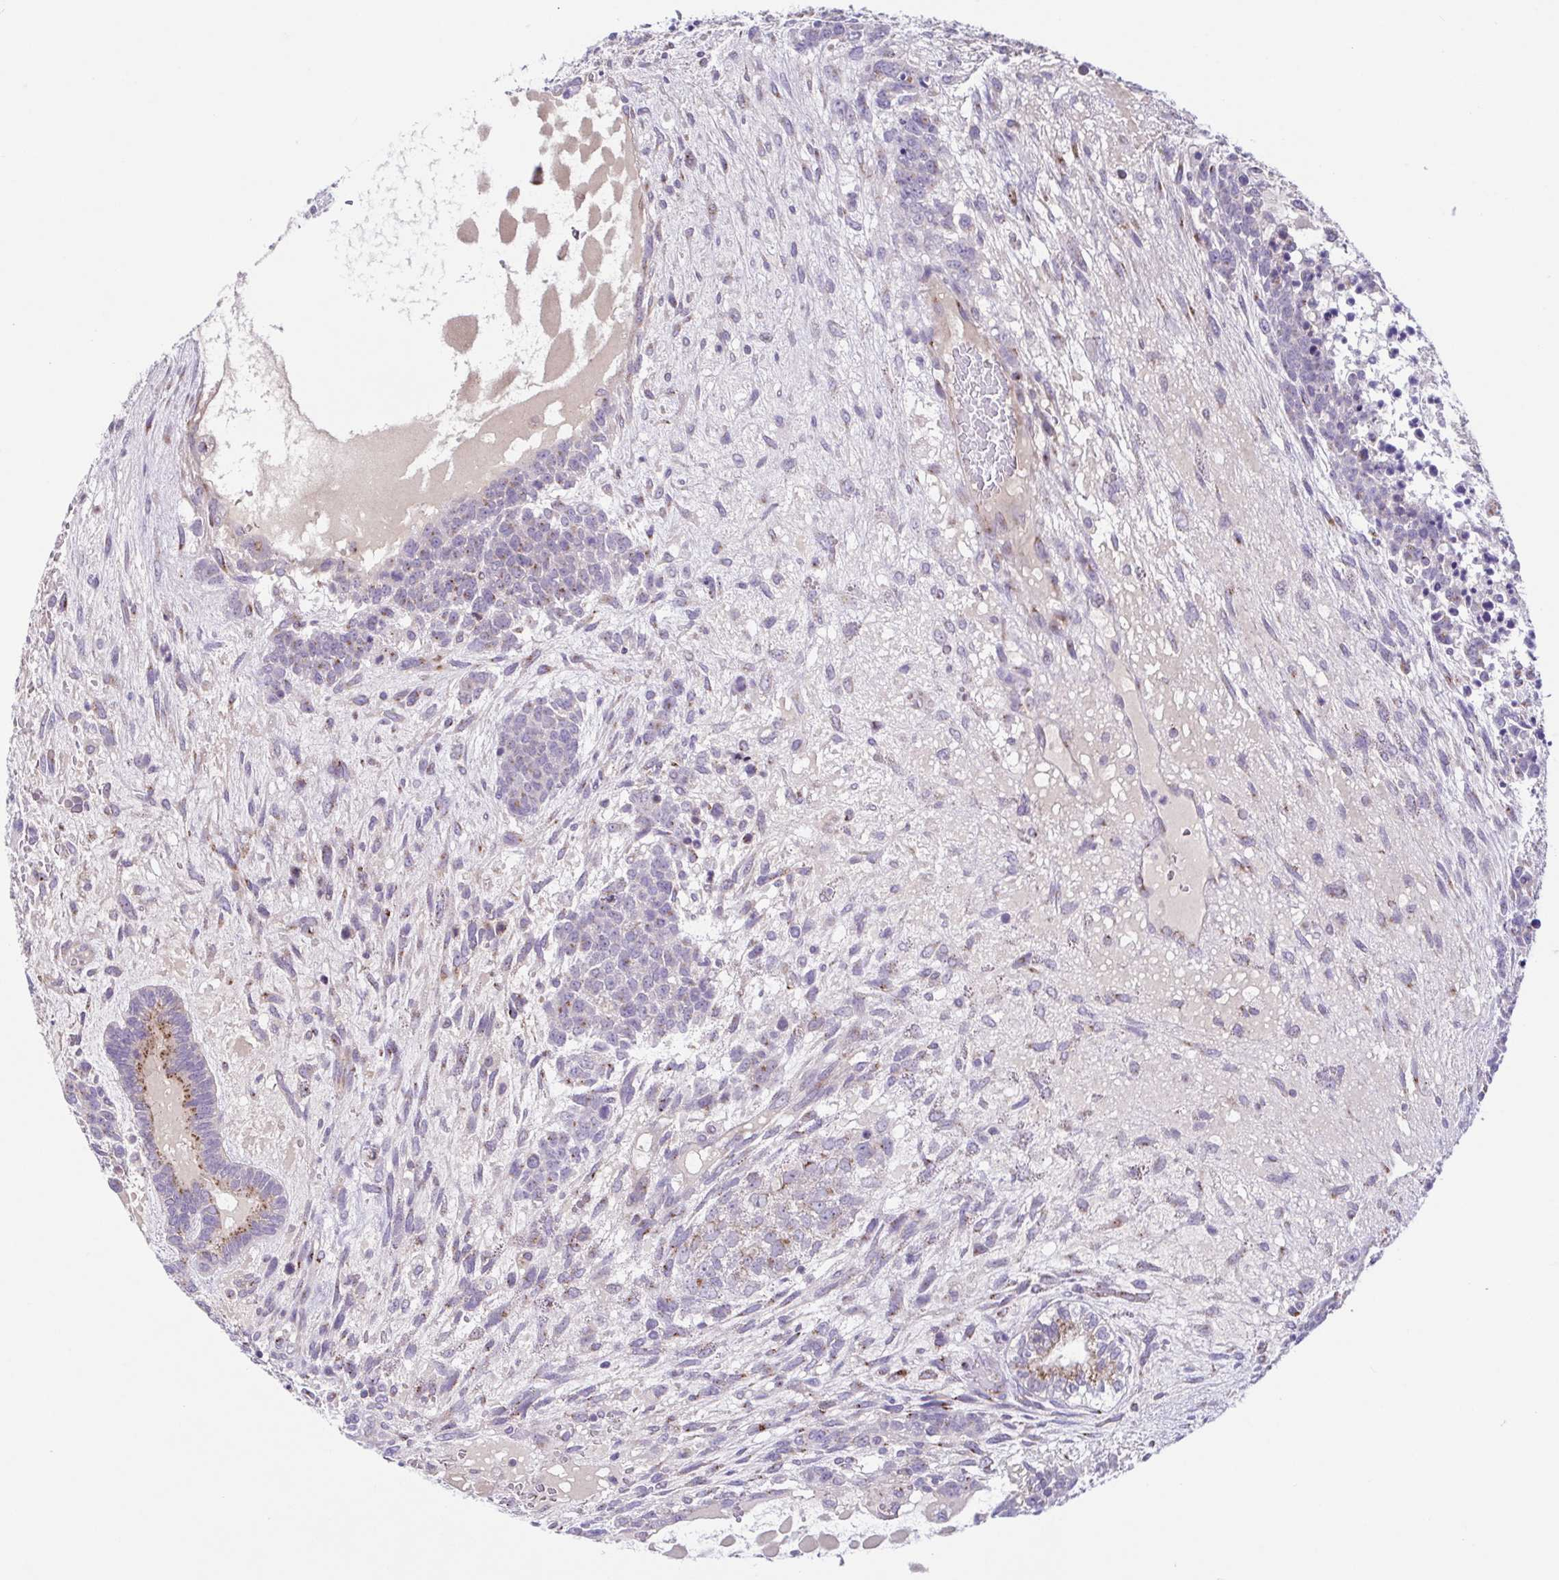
{"staining": {"intensity": "weak", "quantity": "<25%", "location": "cytoplasmic/membranous"}, "tissue": "testis cancer", "cell_type": "Tumor cells", "image_type": "cancer", "snomed": [{"axis": "morphology", "description": "Carcinoma, Embryonal, NOS"}, {"axis": "topography", "description": "Testis"}], "caption": "High power microscopy micrograph of an immunohistochemistry image of testis cancer, revealing no significant positivity in tumor cells. The staining was performed using DAB to visualize the protein expression in brown, while the nuclei were stained in blue with hematoxylin (Magnification: 20x).", "gene": "COL17A1", "patient": {"sex": "male", "age": 23}}